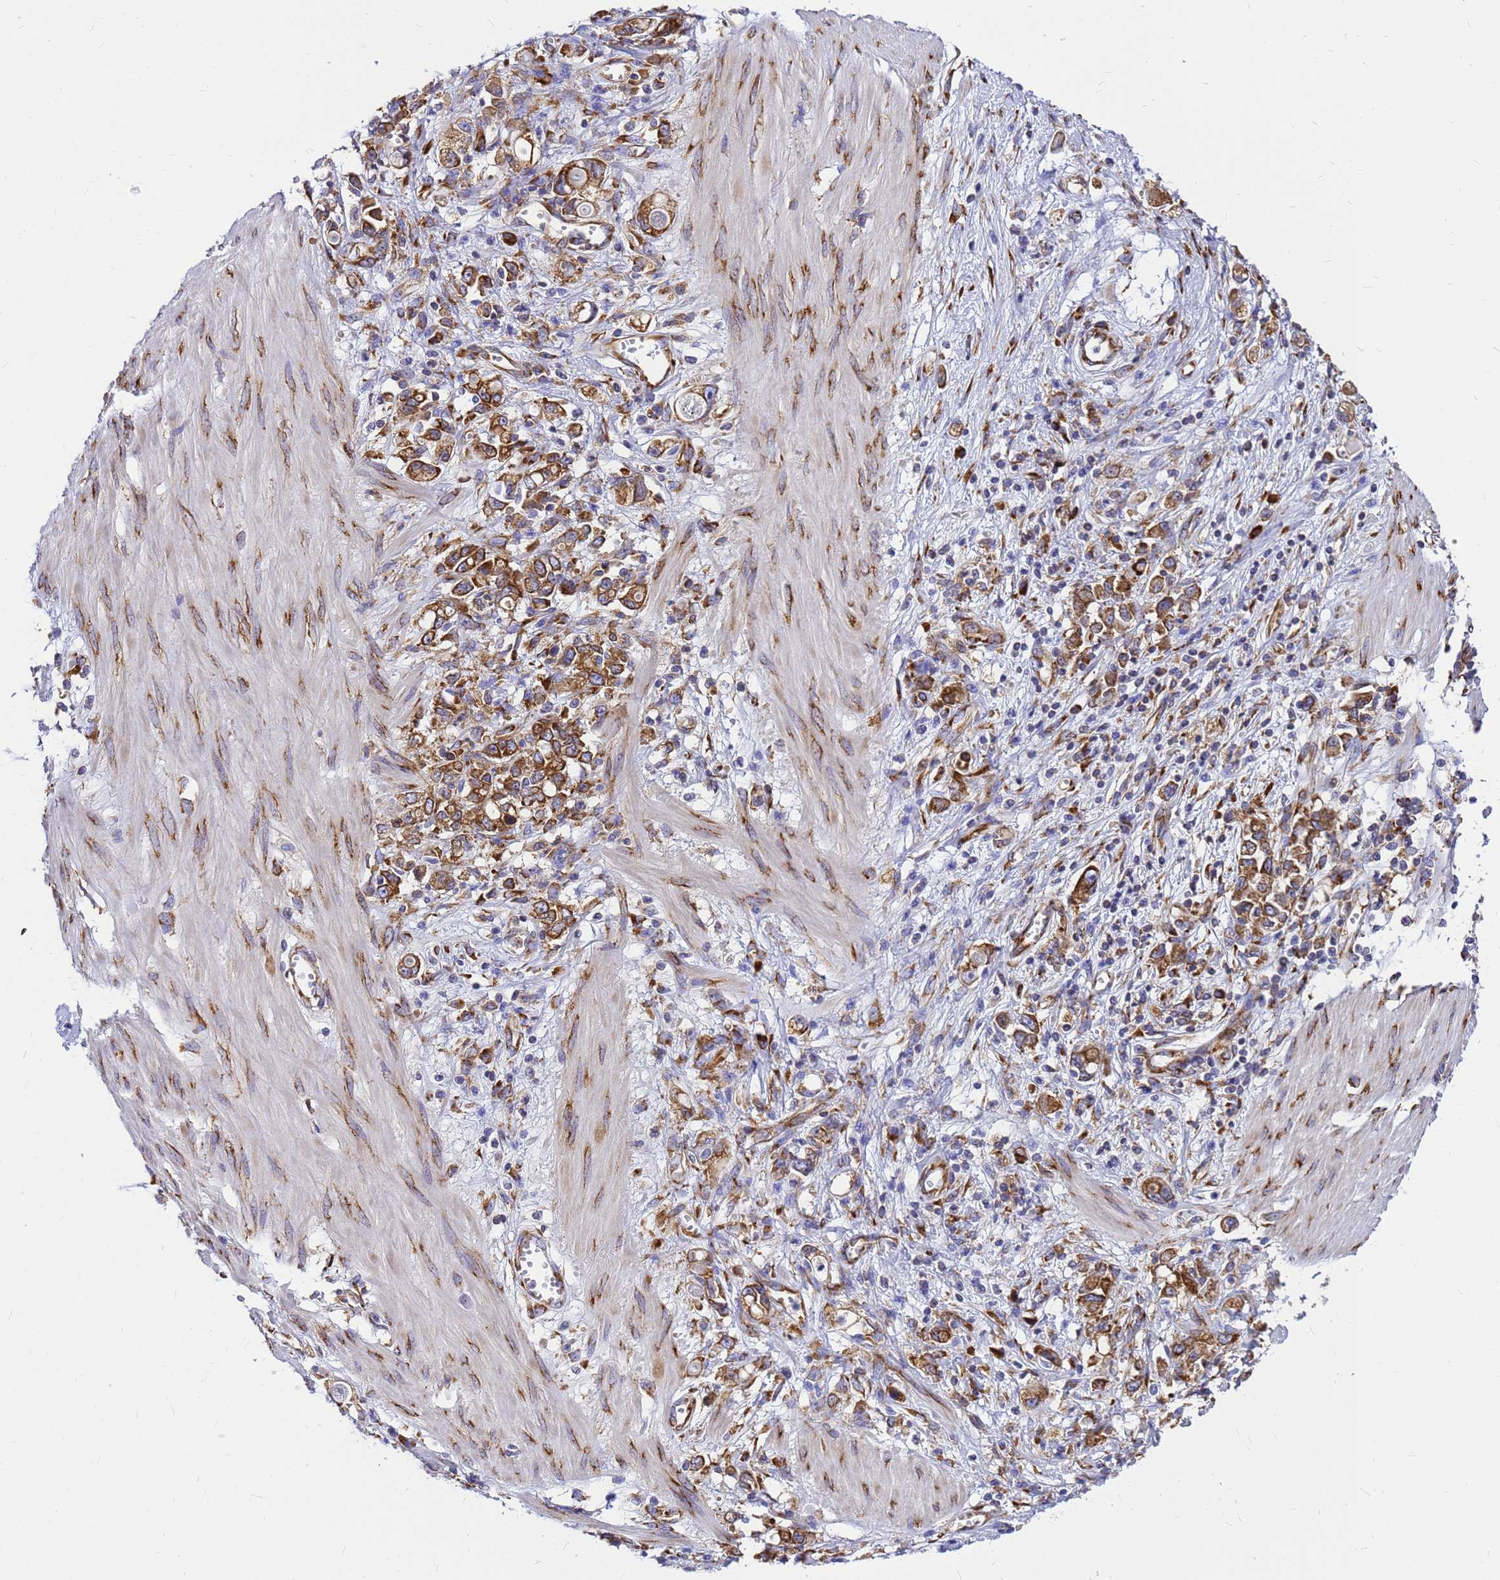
{"staining": {"intensity": "moderate", "quantity": ">75%", "location": "cytoplasmic/membranous"}, "tissue": "stomach cancer", "cell_type": "Tumor cells", "image_type": "cancer", "snomed": [{"axis": "morphology", "description": "Adenocarcinoma, NOS"}, {"axis": "topography", "description": "Stomach"}], "caption": "Brown immunohistochemical staining in stomach adenocarcinoma exhibits moderate cytoplasmic/membranous staining in about >75% of tumor cells.", "gene": "EEF1D", "patient": {"sex": "female", "age": 76}}